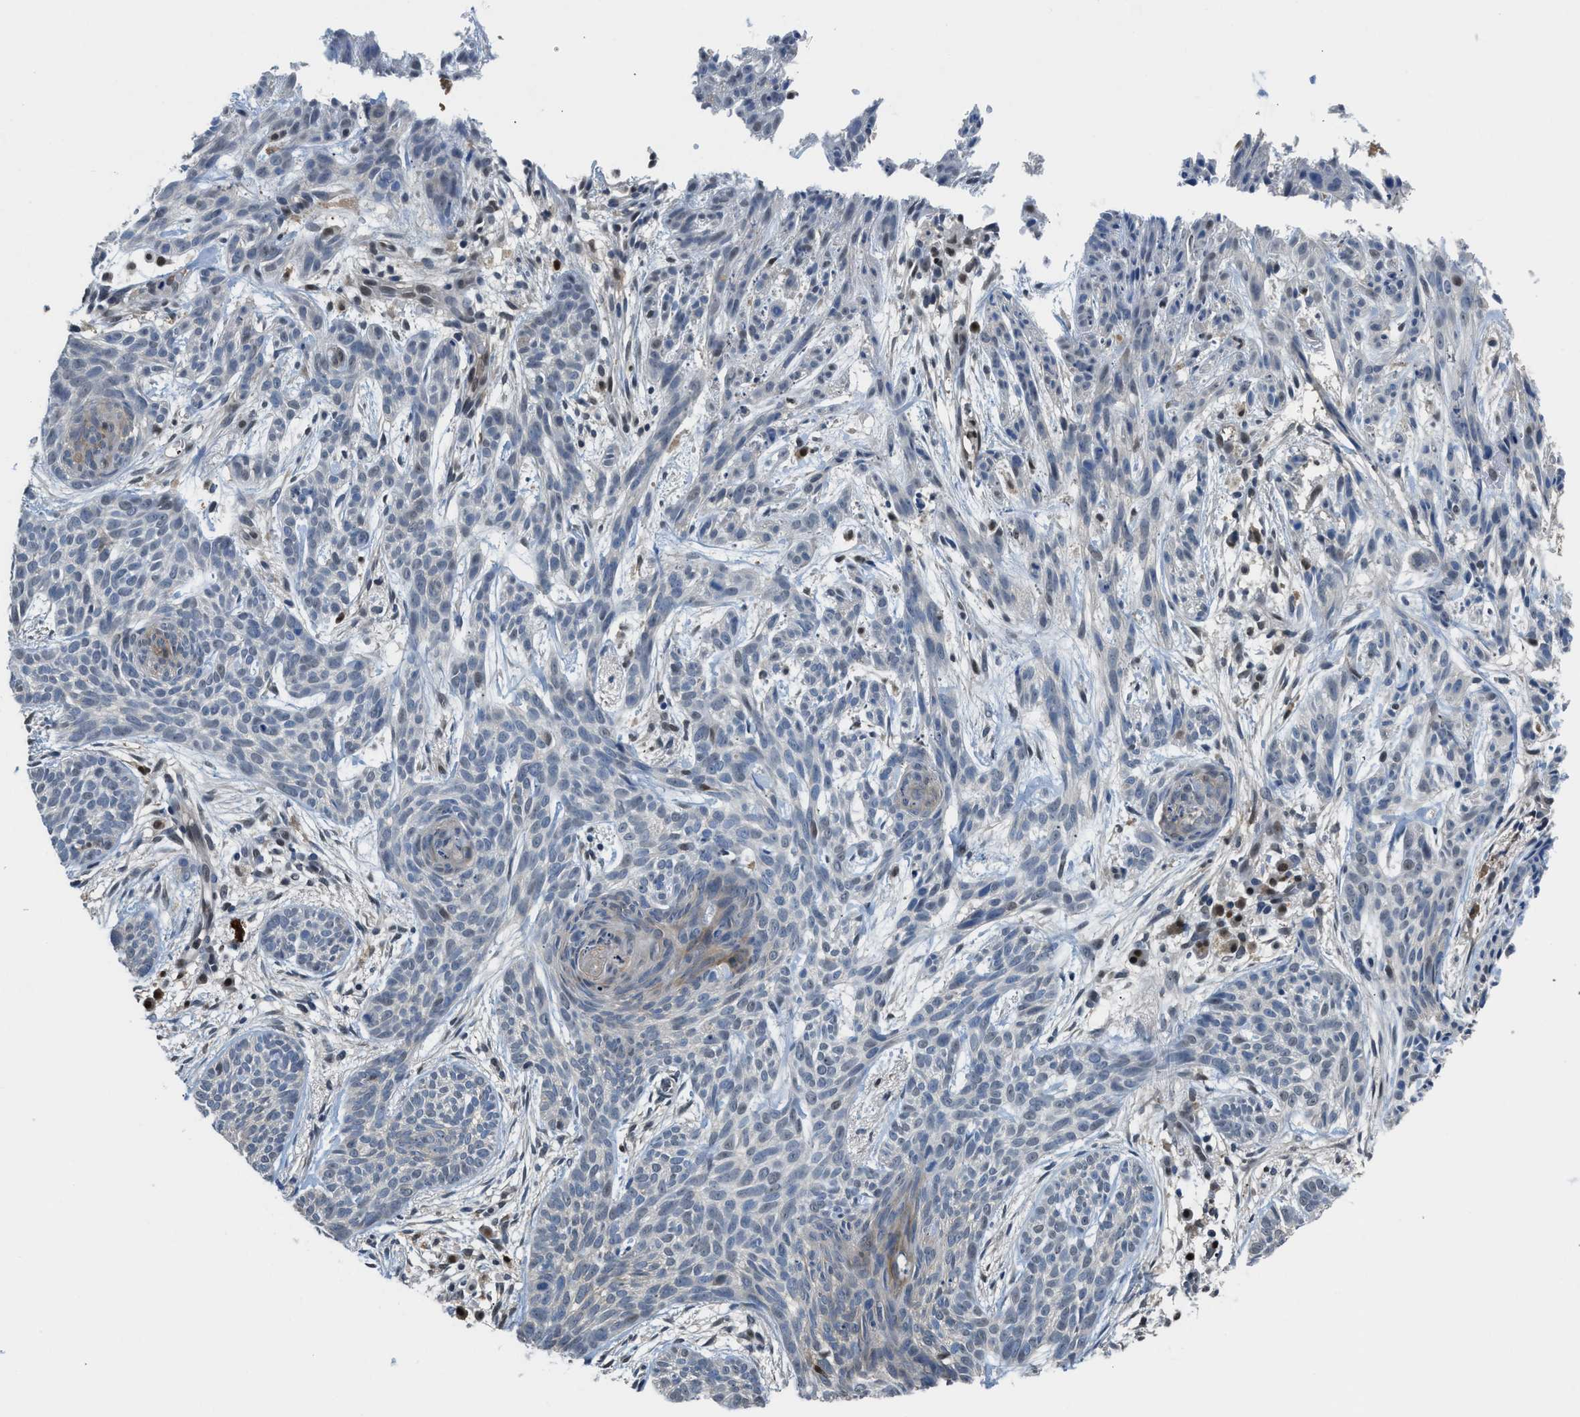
{"staining": {"intensity": "negative", "quantity": "none", "location": "none"}, "tissue": "skin cancer", "cell_type": "Tumor cells", "image_type": "cancer", "snomed": [{"axis": "morphology", "description": "Basal cell carcinoma"}, {"axis": "topography", "description": "Skin"}], "caption": "A histopathology image of skin cancer stained for a protein reveals no brown staining in tumor cells.", "gene": "ALX1", "patient": {"sex": "female", "age": 84}}